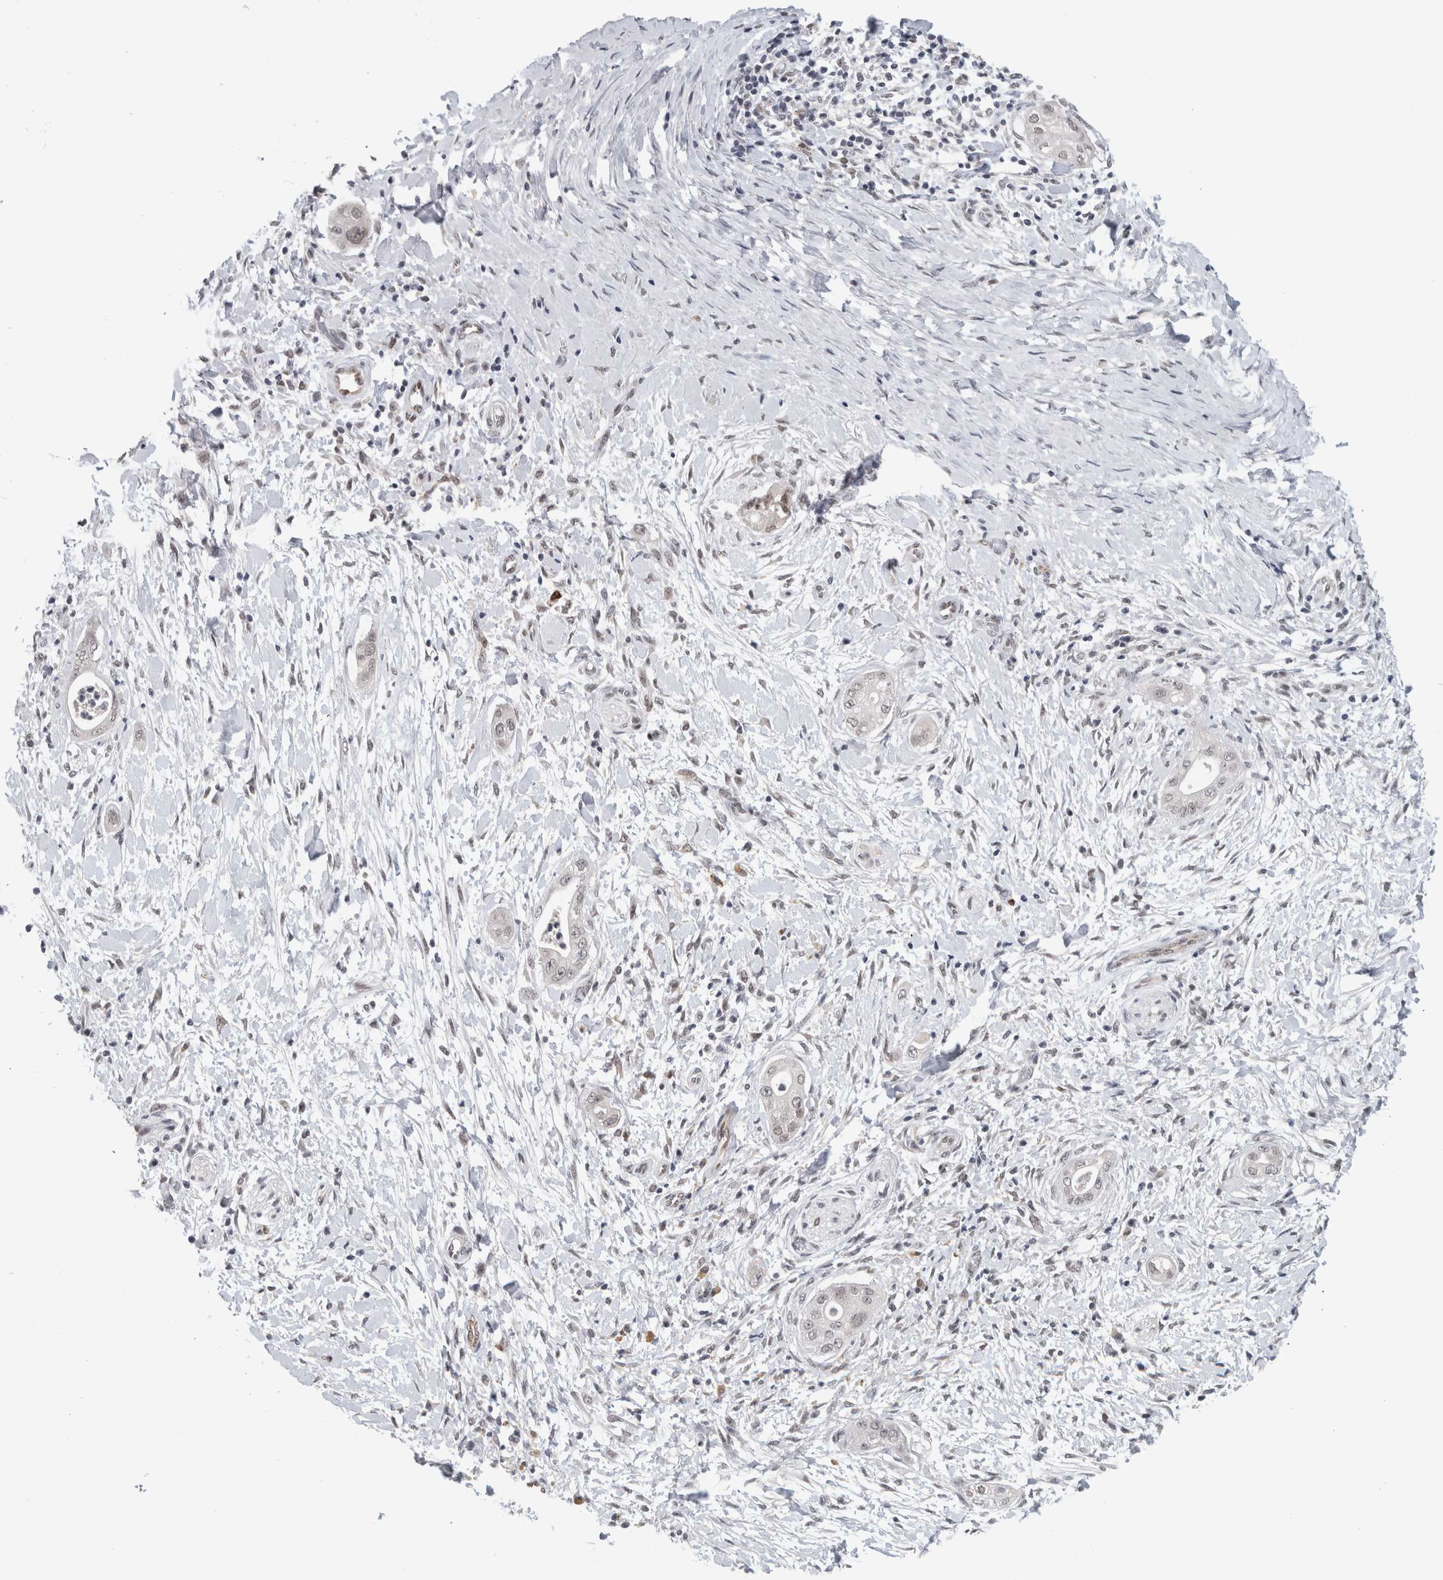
{"staining": {"intensity": "negative", "quantity": "none", "location": "none"}, "tissue": "pancreatic cancer", "cell_type": "Tumor cells", "image_type": "cancer", "snomed": [{"axis": "morphology", "description": "Adenocarcinoma, NOS"}, {"axis": "topography", "description": "Pancreas"}], "caption": "The micrograph displays no staining of tumor cells in pancreatic cancer.", "gene": "PRXL2A", "patient": {"sex": "male", "age": 58}}